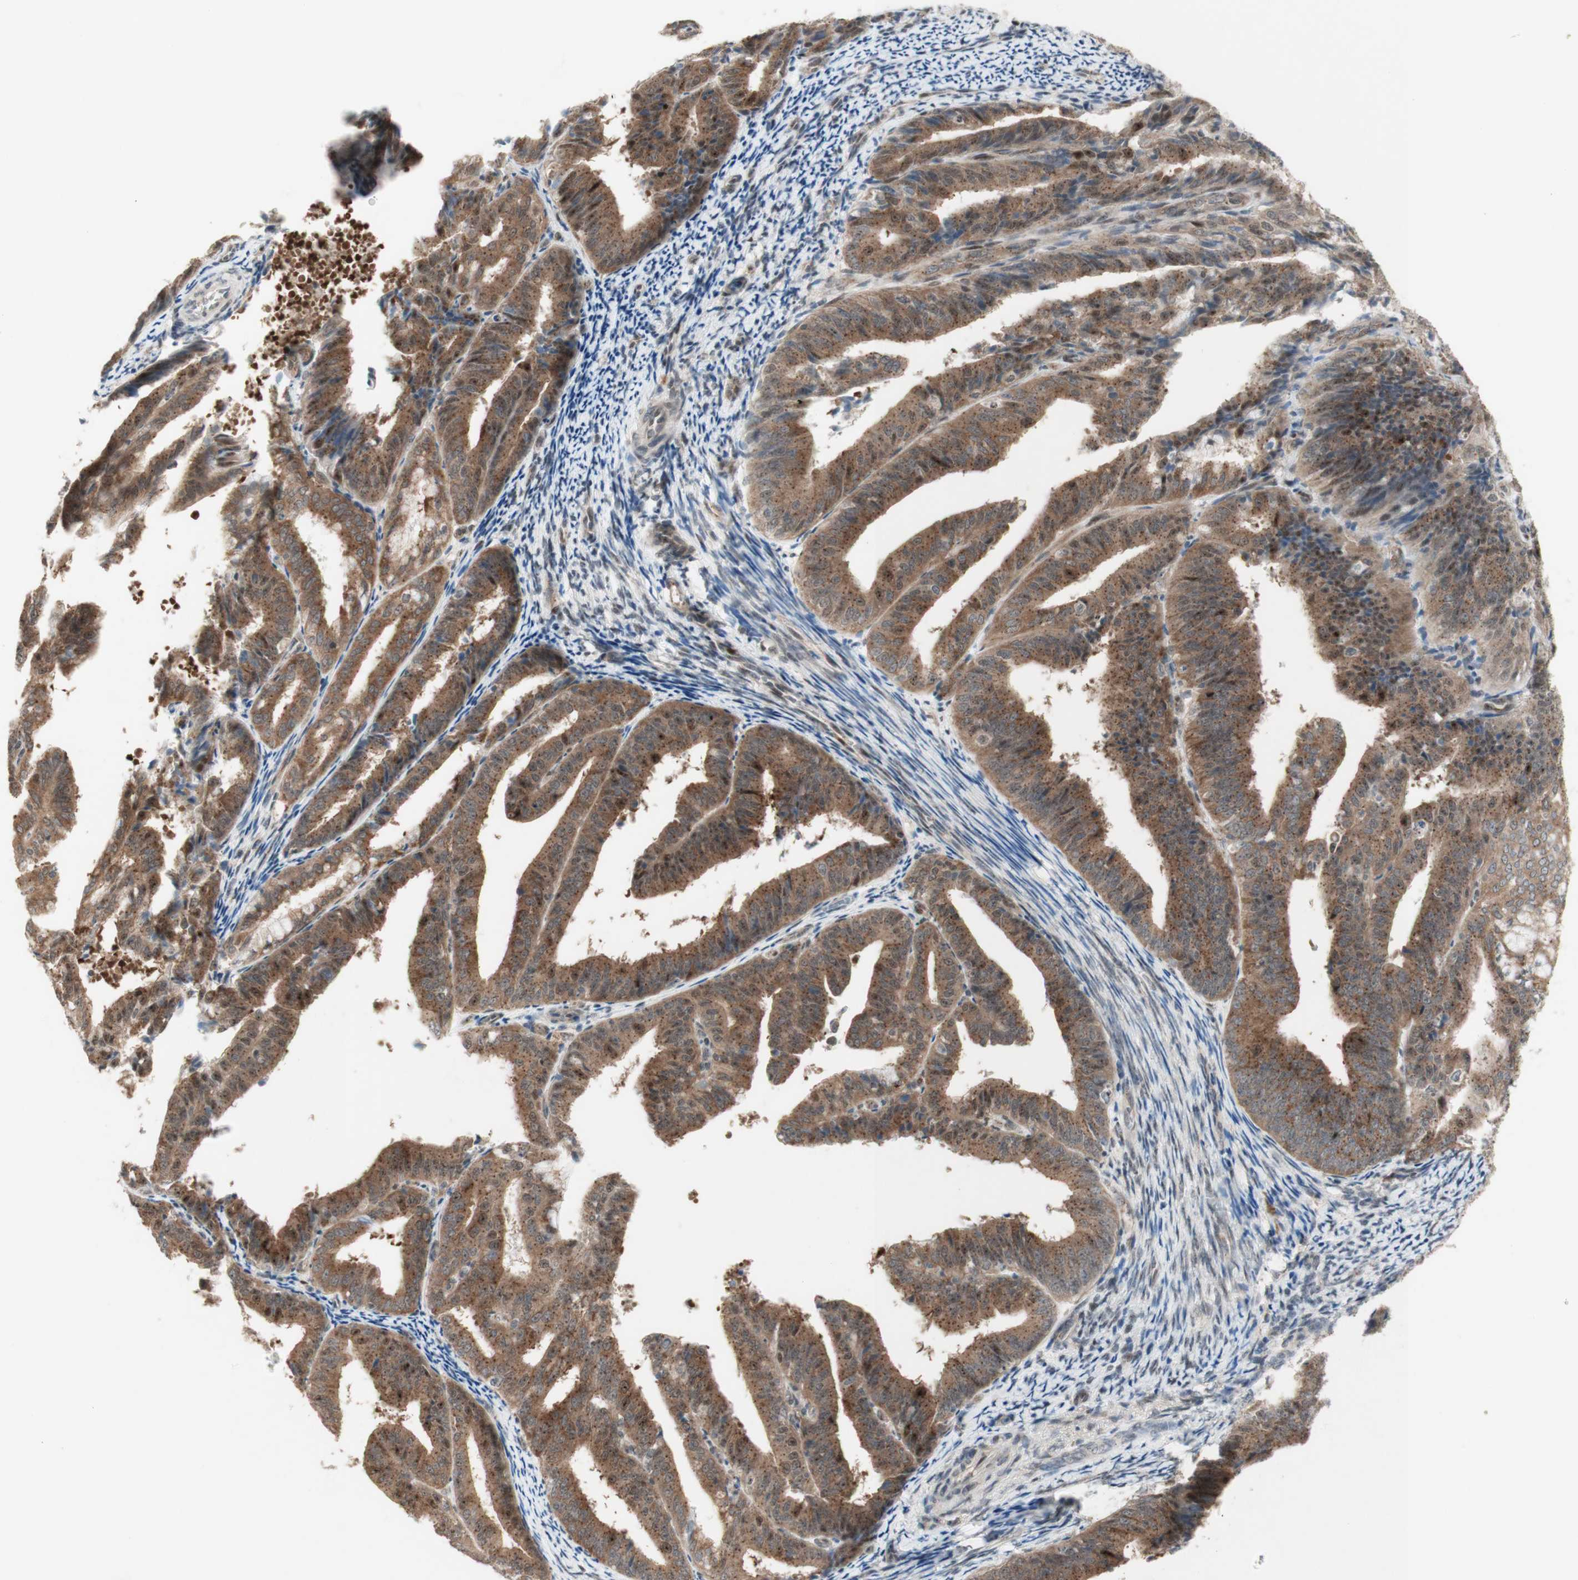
{"staining": {"intensity": "moderate", "quantity": ">75%", "location": "cytoplasmic/membranous"}, "tissue": "endometrial cancer", "cell_type": "Tumor cells", "image_type": "cancer", "snomed": [{"axis": "morphology", "description": "Adenocarcinoma, NOS"}, {"axis": "topography", "description": "Endometrium"}], "caption": "There is medium levels of moderate cytoplasmic/membranous staining in tumor cells of endometrial cancer, as demonstrated by immunohistochemical staining (brown color).", "gene": "CYLD", "patient": {"sex": "female", "age": 63}}